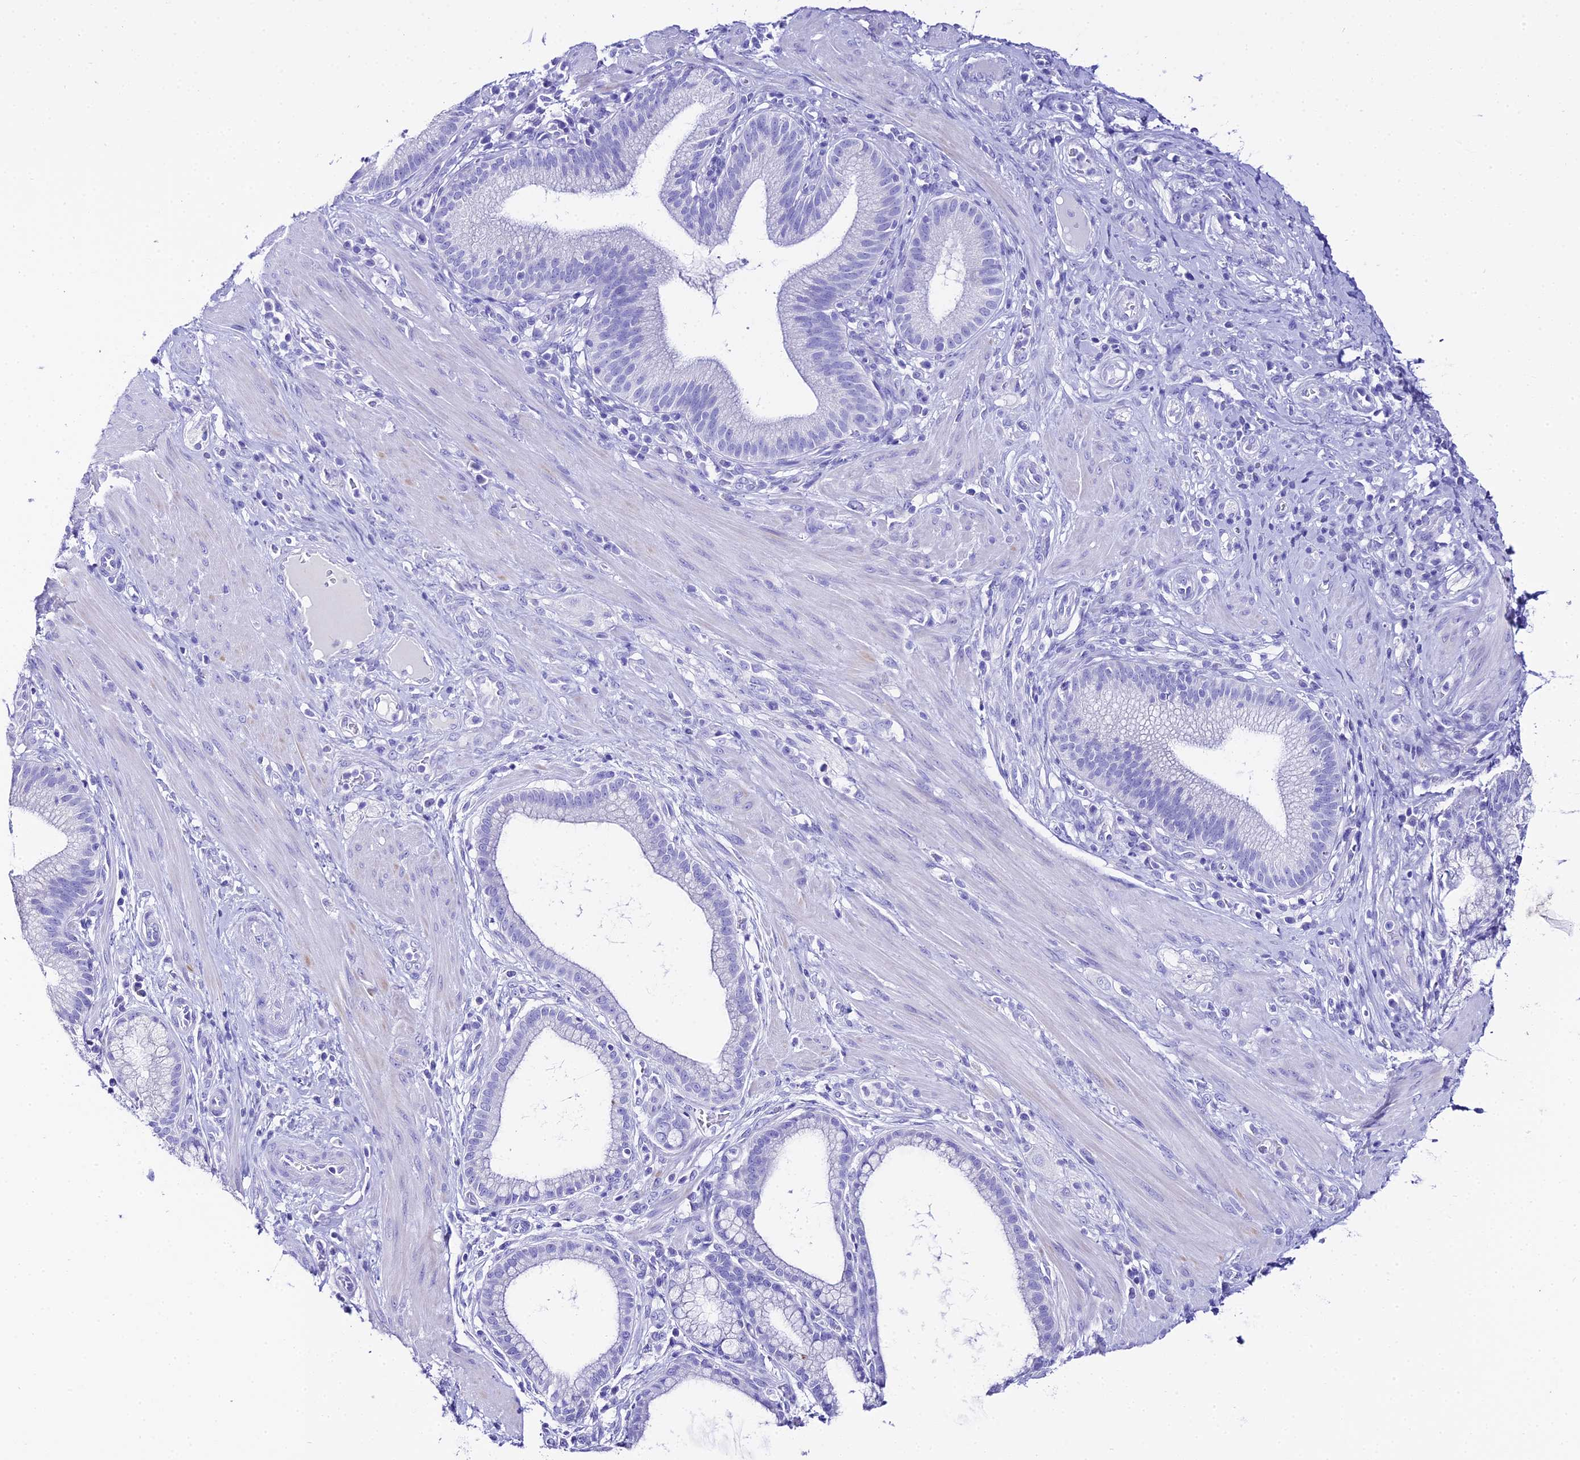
{"staining": {"intensity": "negative", "quantity": "none", "location": "none"}, "tissue": "pancreatic cancer", "cell_type": "Tumor cells", "image_type": "cancer", "snomed": [{"axis": "morphology", "description": "Adenocarcinoma, NOS"}, {"axis": "topography", "description": "Pancreas"}], "caption": "Tumor cells show no significant protein positivity in pancreatic cancer.", "gene": "TRMT44", "patient": {"sex": "male", "age": 72}}